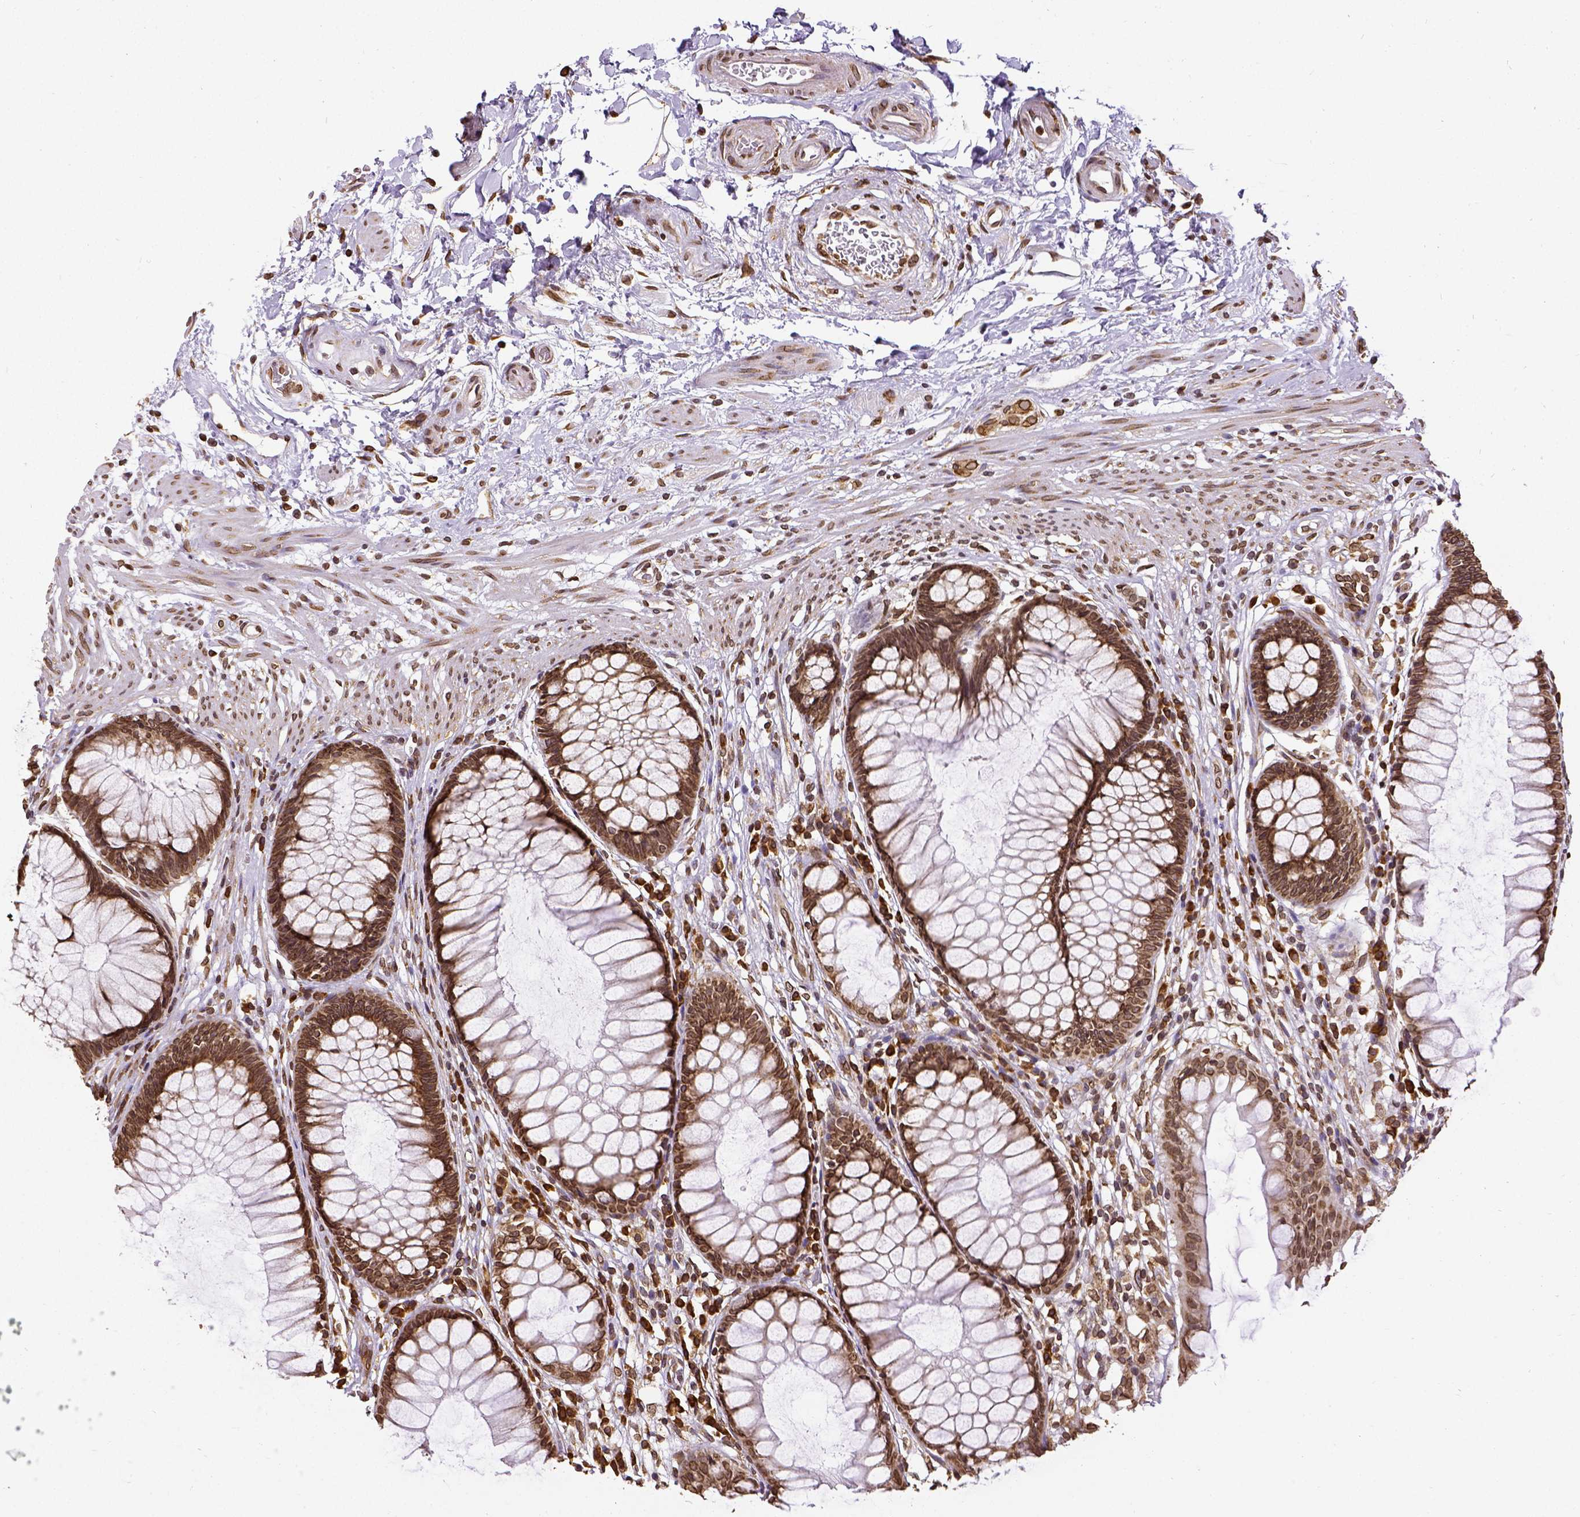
{"staining": {"intensity": "strong", "quantity": ">75%", "location": "cytoplasmic/membranous,nuclear"}, "tissue": "rectum", "cell_type": "Glandular cells", "image_type": "normal", "snomed": [{"axis": "morphology", "description": "Normal tissue, NOS"}, {"axis": "topography", "description": "Smooth muscle"}, {"axis": "topography", "description": "Rectum"}], "caption": "Immunohistochemical staining of benign rectum displays >75% levels of strong cytoplasmic/membranous,nuclear protein staining in about >75% of glandular cells.", "gene": "MTDH", "patient": {"sex": "male", "age": 53}}